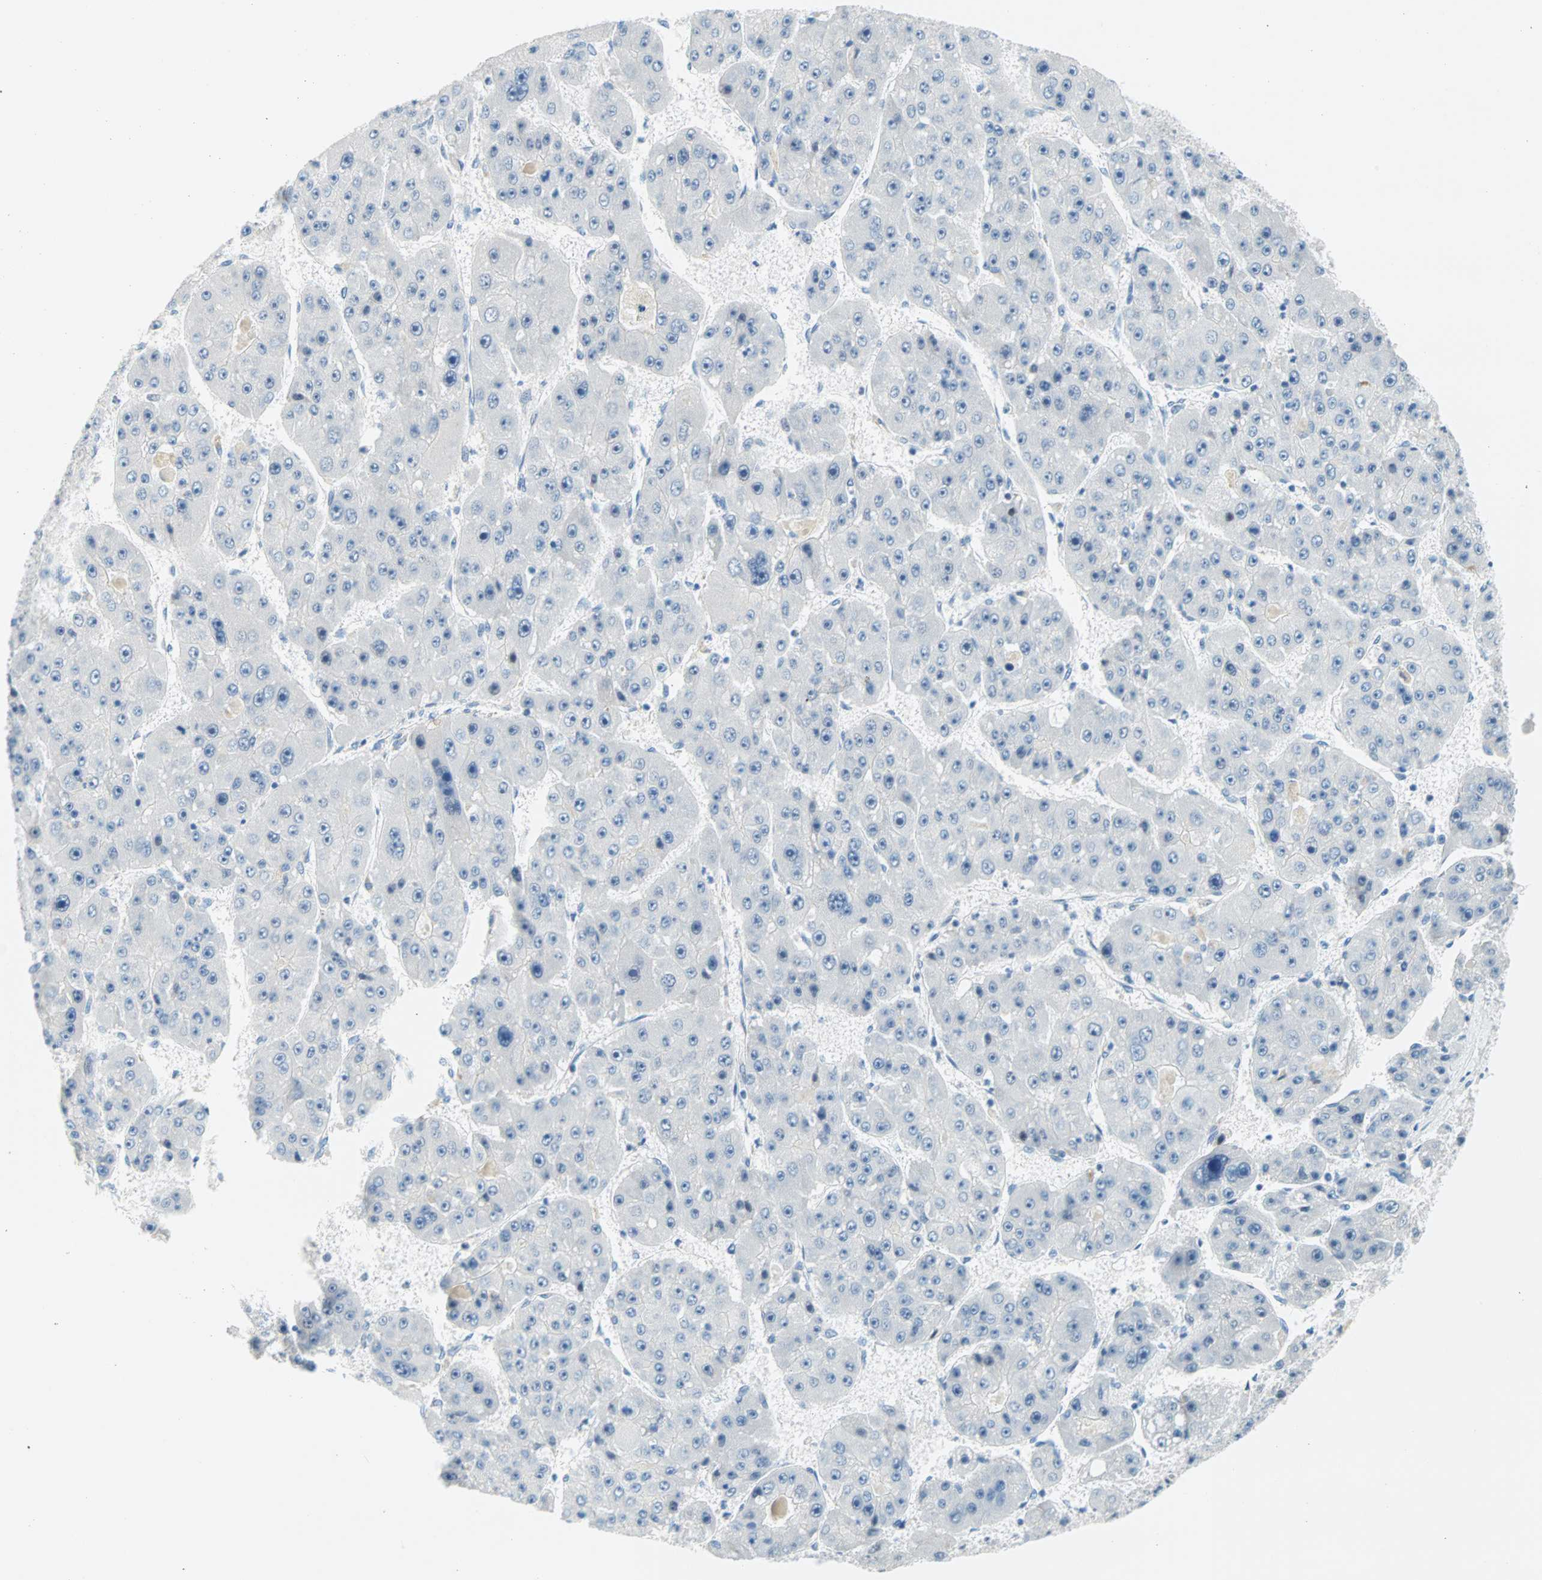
{"staining": {"intensity": "negative", "quantity": "none", "location": "none"}, "tissue": "liver cancer", "cell_type": "Tumor cells", "image_type": "cancer", "snomed": [{"axis": "morphology", "description": "Carcinoma, Hepatocellular, NOS"}, {"axis": "topography", "description": "Liver"}], "caption": "Tumor cells are negative for protein expression in human liver cancer. The staining was performed using DAB (3,3'-diaminobenzidine) to visualize the protein expression in brown, while the nuclei were stained in blue with hematoxylin (Magnification: 20x).", "gene": "TMEM163", "patient": {"sex": "female", "age": 61}}